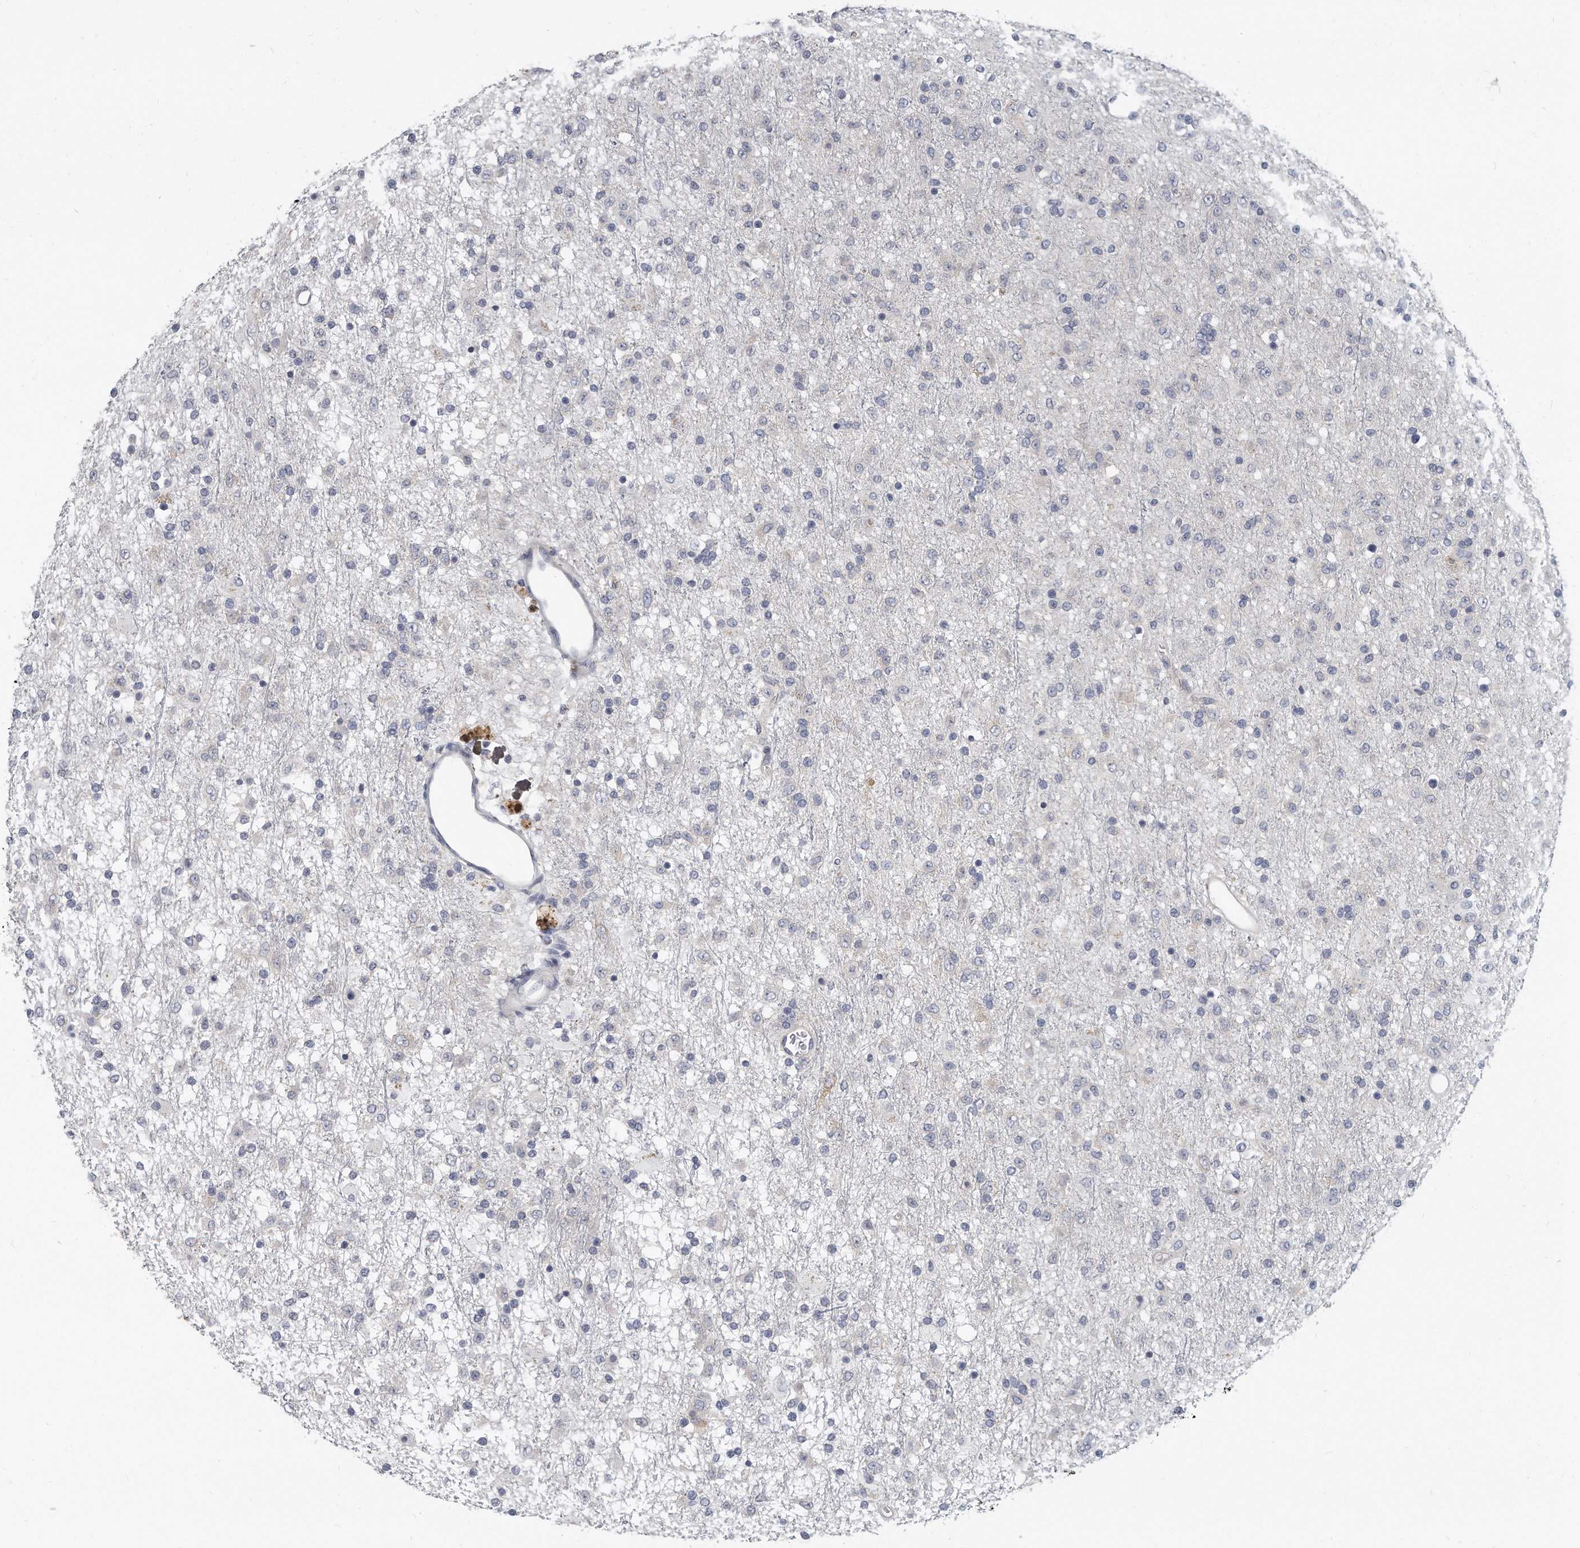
{"staining": {"intensity": "negative", "quantity": "none", "location": "none"}, "tissue": "glioma", "cell_type": "Tumor cells", "image_type": "cancer", "snomed": [{"axis": "morphology", "description": "Glioma, malignant, Low grade"}, {"axis": "topography", "description": "Brain"}], "caption": "An immunohistochemistry (IHC) image of glioma is shown. There is no staining in tumor cells of glioma.", "gene": "PLEKHA6", "patient": {"sex": "male", "age": 65}}